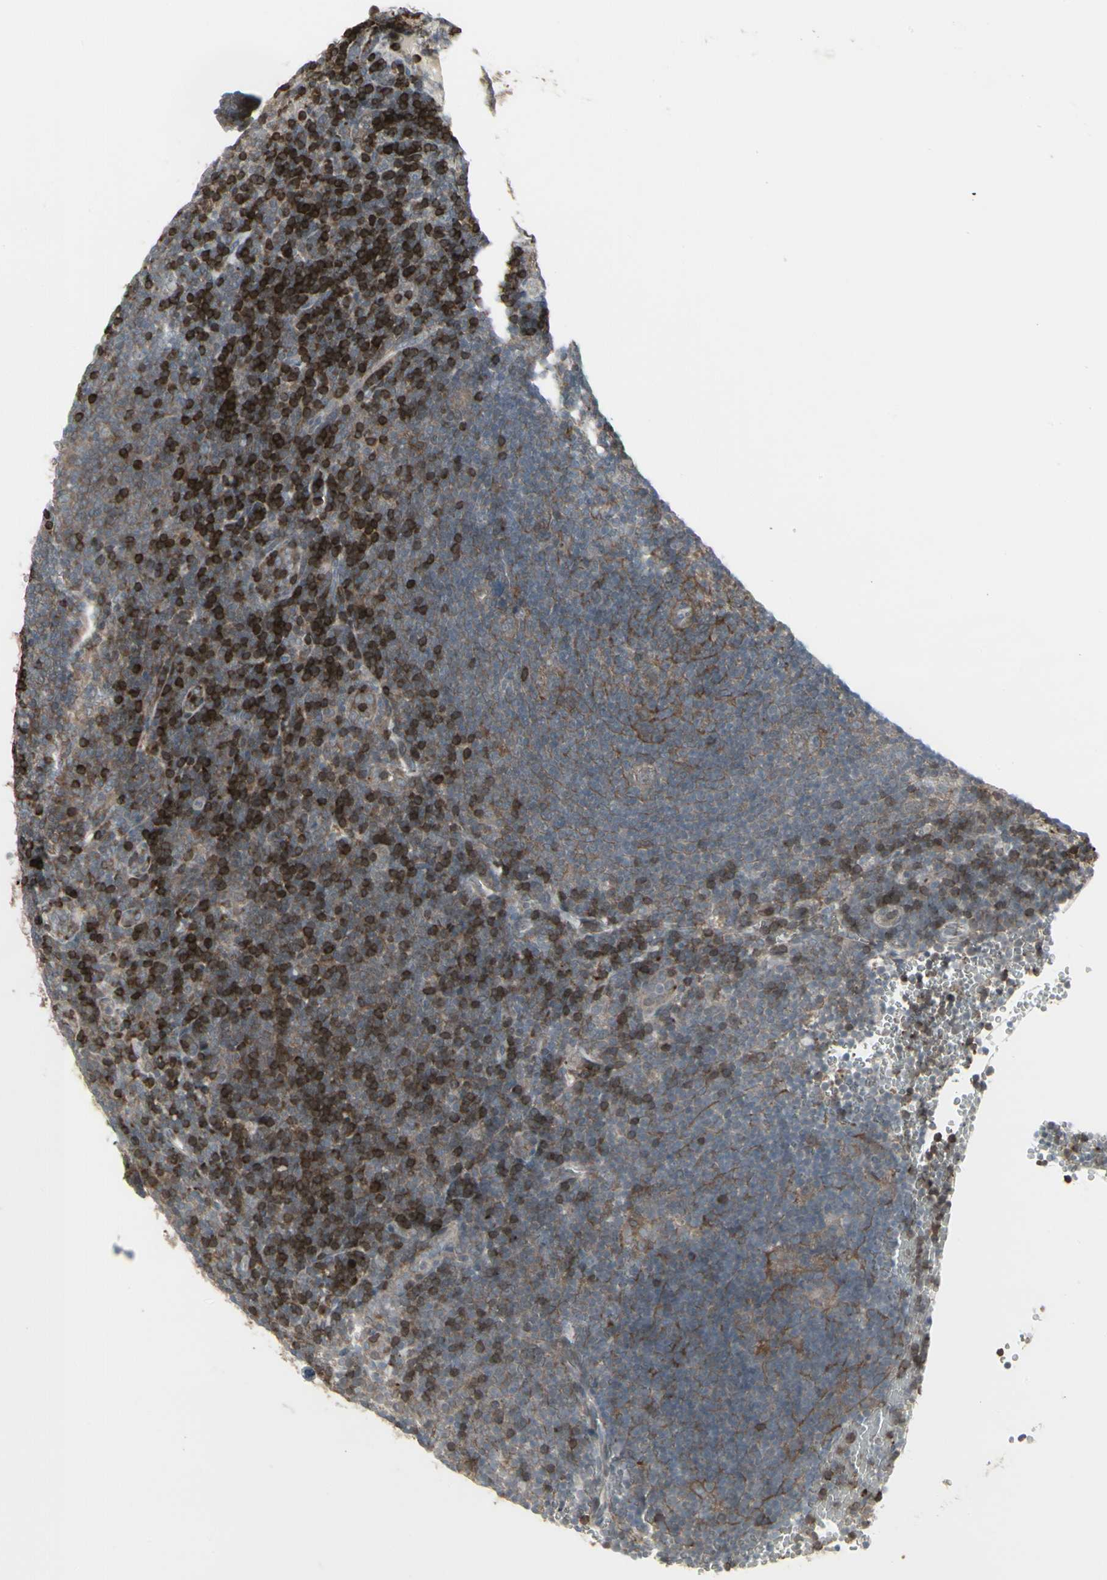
{"staining": {"intensity": "moderate", "quantity": ">75%", "location": "cytoplasmic/membranous"}, "tissue": "lymphoma", "cell_type": "Tumor cells", "image_type": "cancer", "snomed": [{"axis": "morphology", "description": "Hodgkin's disease, NOS"}, {"axis": "topography", "description": "Lymph node"}], "caption": "DAB (3,3'-diaminobenzidine) immunohistochemical staining of lymphoma exhibits moderate cytoplasmic/membranous protein expression in approximately >75% of tumor cells.", "gene": "IGFBP6", "patient": {"sex": "female", "age": 57}}